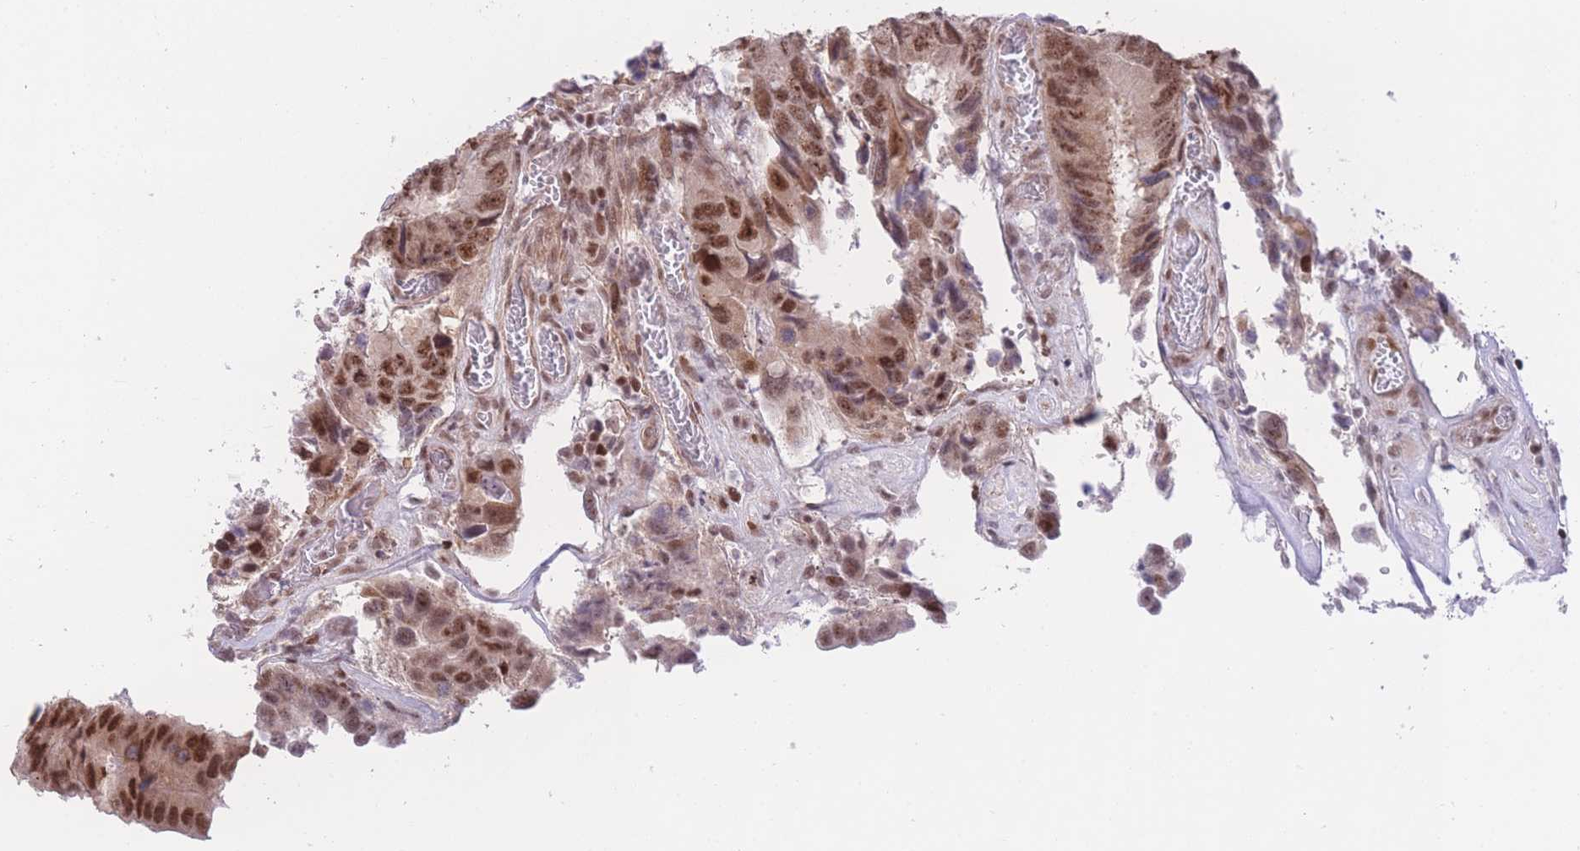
{"staining": {"intensity": "moderate", "quantity": ">75%", "location": "nuclear"}, "tissue": "colorectal cancer", "cell_type": "Tumor cells", "image_type": "cancer", "snomed": [{"axis": "morphology", "description": "Adenocarcinoma, NOS"}, {"axis": "topography", "description": "Colon"}], "caption": "Colorectal adenocarcinoma stained for a protein (brown) shows moderate nuclear positive positivity in about >75% of tumor cells.", "gene": "PCIF1", "patient": {"sex": "male", "age": 84}}